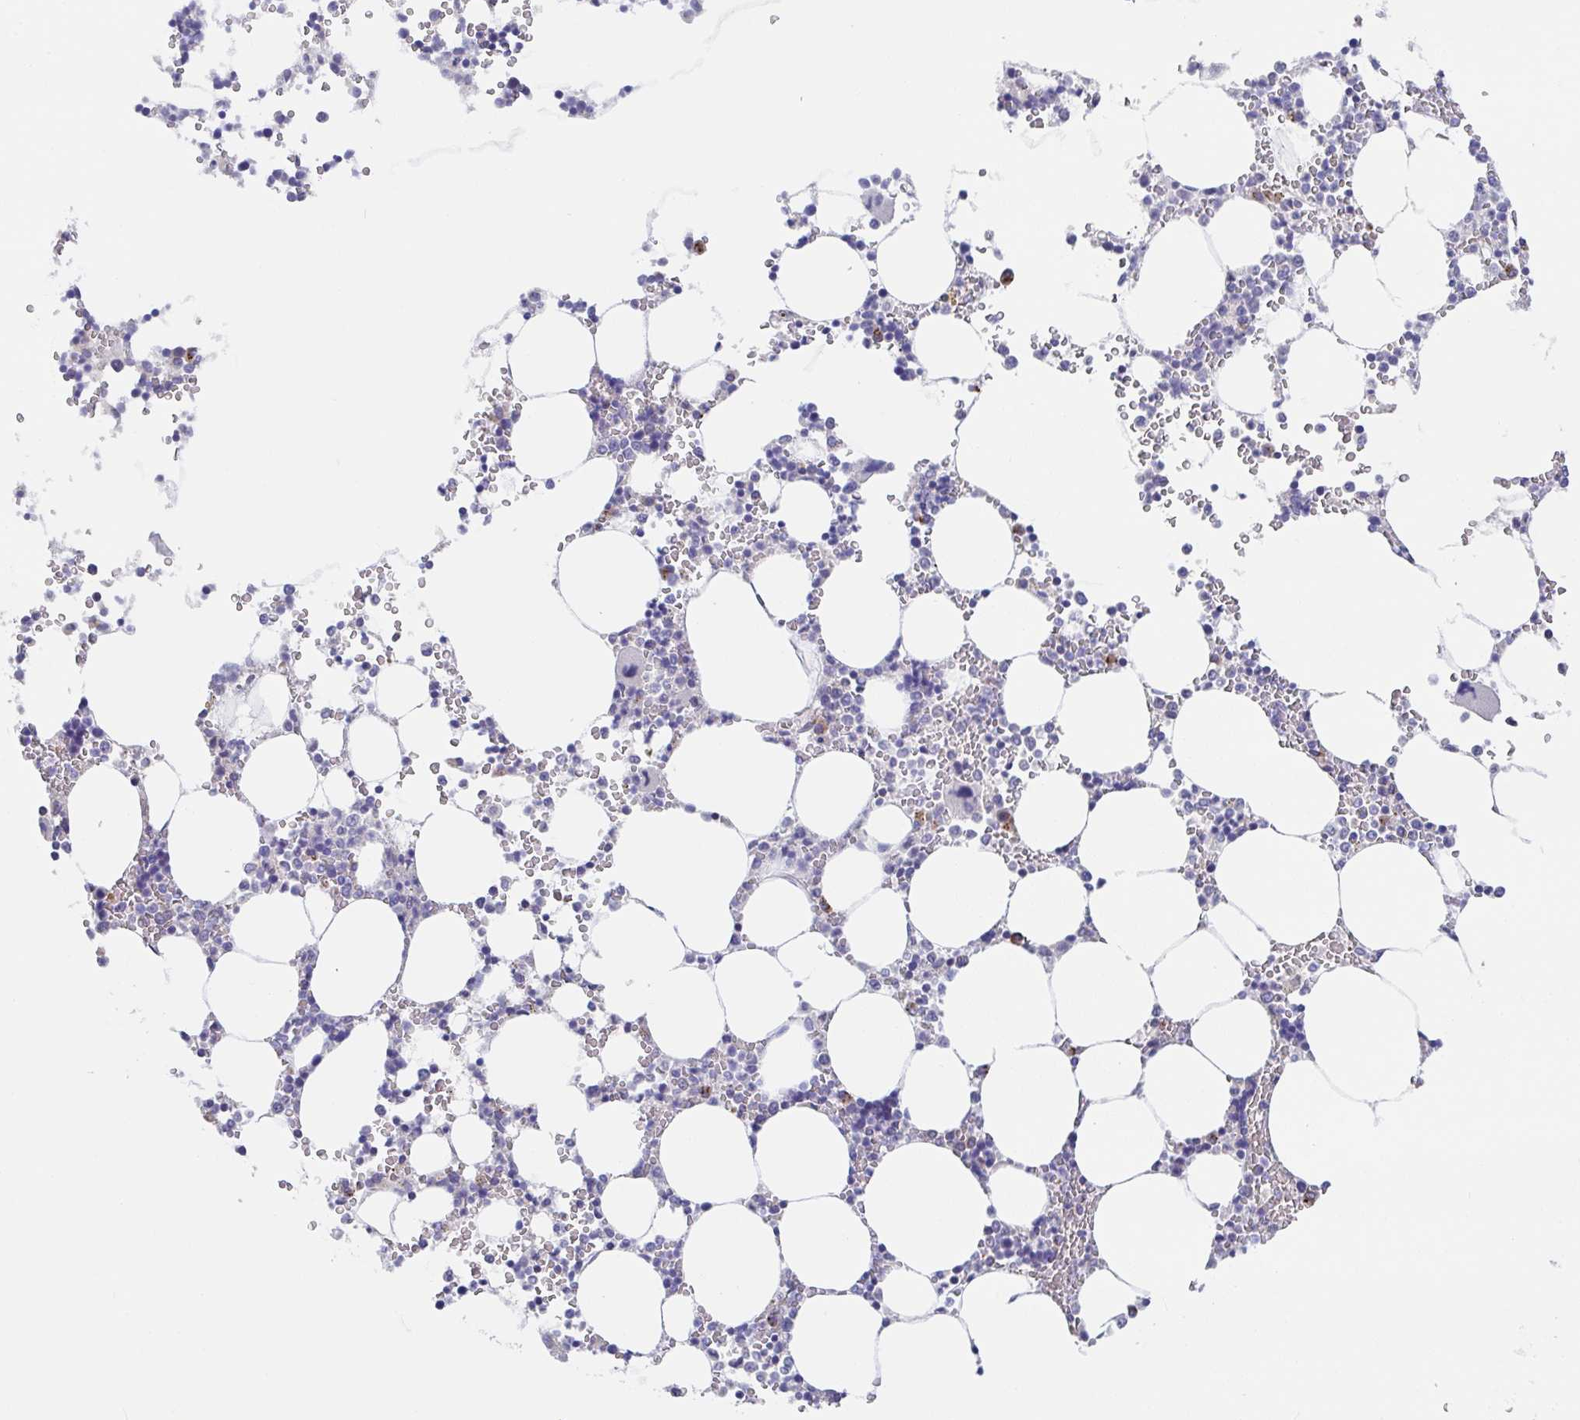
{"staining": {"intensity": "strong", "quantity": "<25%", "location": "cytoplasmic/membranous"}, "tissue": "bone marrow", "cell_type": "Hematopoietic cells", "image_type": "normal", "snomed": [{"axis": "morphology", "description": "Normal tissue, NOS"}, {"axis": "topography", "description": "Bone marrow"}], "caption": "Immunohistochemistry (IHC) of unremarkable bone marrow demonstrates medium levels of strong cytoplasmic/membranous positivity in about <25% of hematopoietic cells. (DAB (3,3'-diaminobenzidine) IHC, brown staining for protein, blue staining for nuclei).", "gene": "PROSER3", "patient": {"sex": "male", "age": 64}}